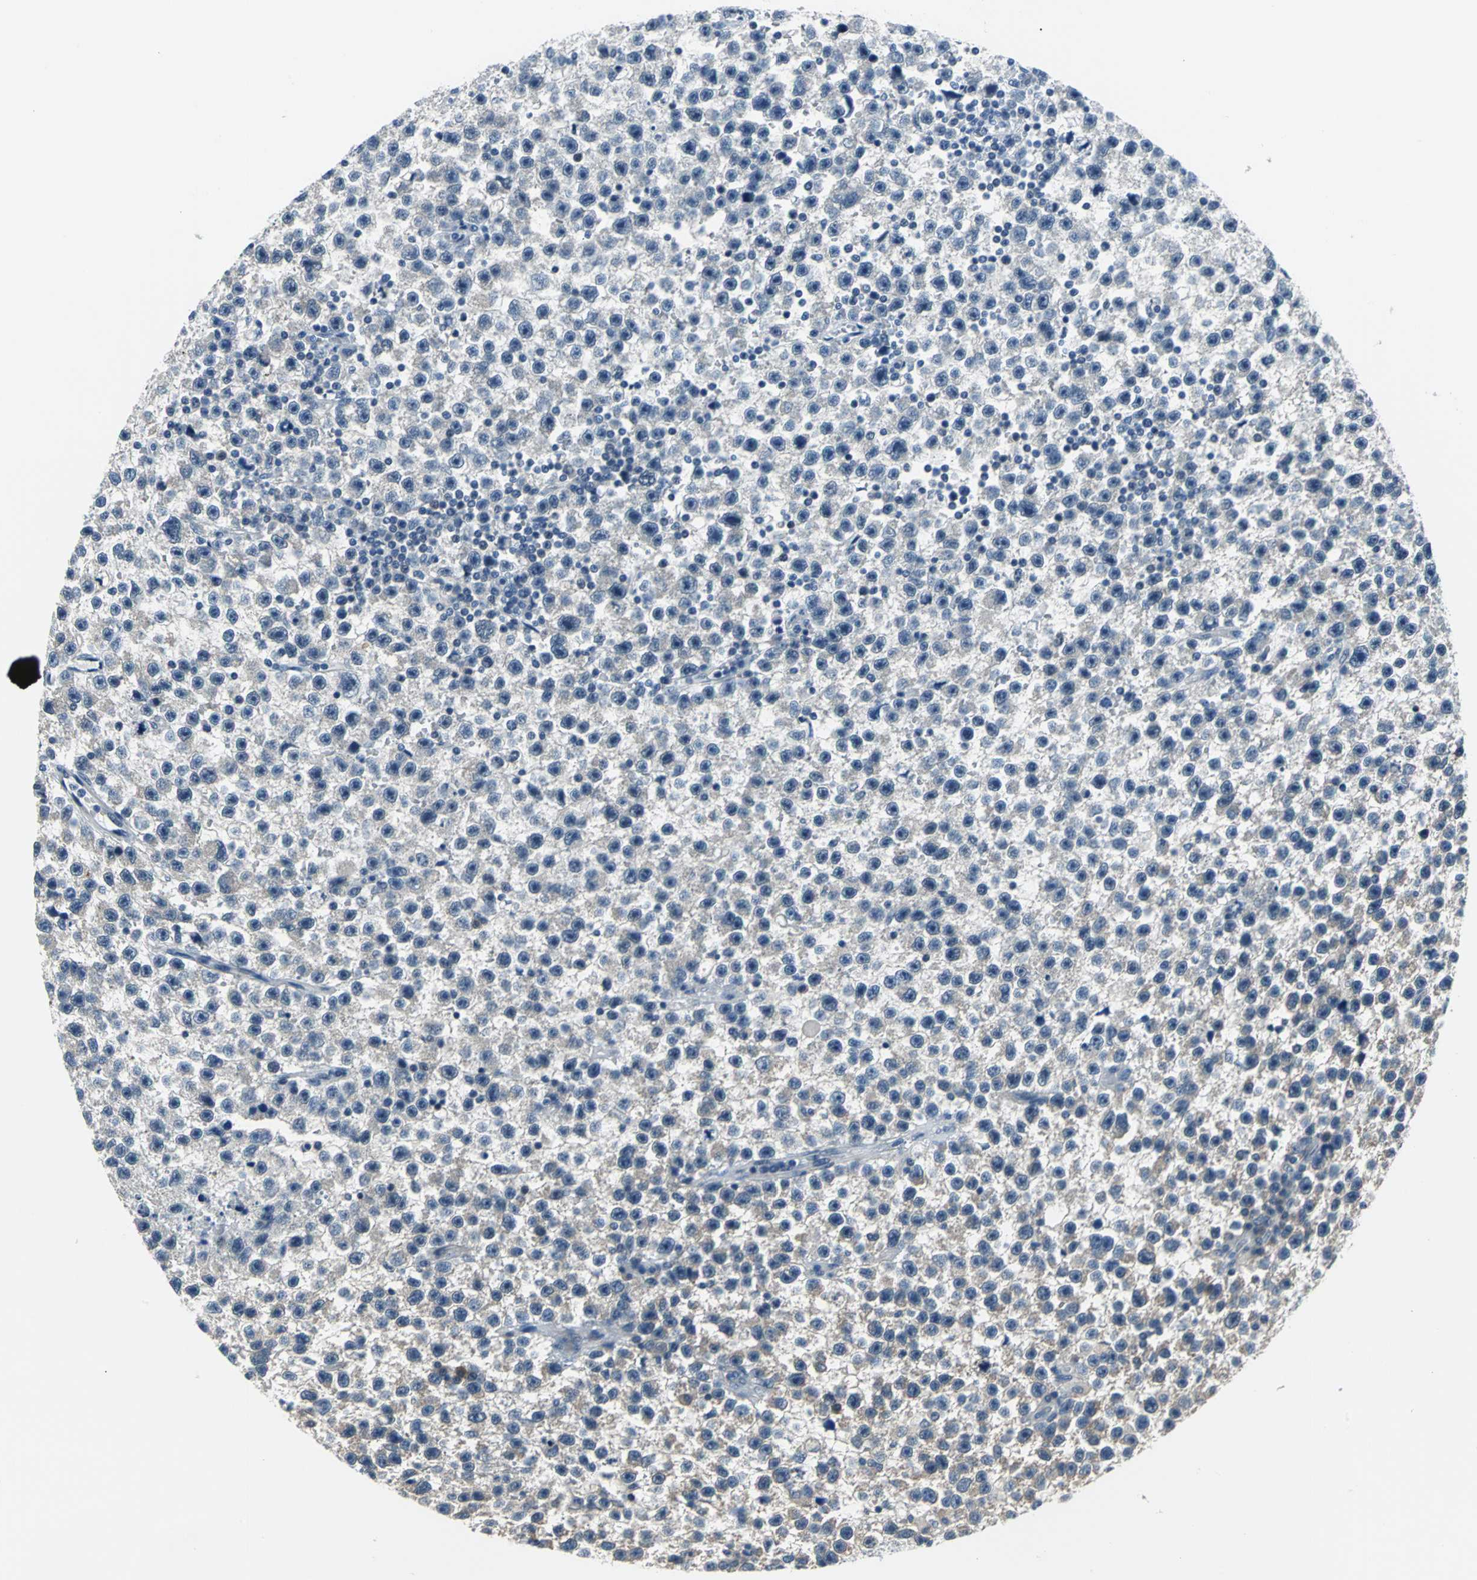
{"staining": {"intensity": "weak", "quantity": "<25%", "location": "cytoplasmic/membranous"}, "tissue": "testis cancer", "cell_type": "Tumor cells", "image_type": "cancer", "snomed": [{"axis": "morphology", "description": "Seminoma, NOS"}, {"axis": "topography", "description": "Testis"}], "caption": "IHC histopathology image of human seminoma (testis) stained for a protein (brown), which demonstrates no staining in tumor cells. Nuclei are stained in blue.", "gene": "ZNF415", "patient": {"sex": "male", "age": 33}}